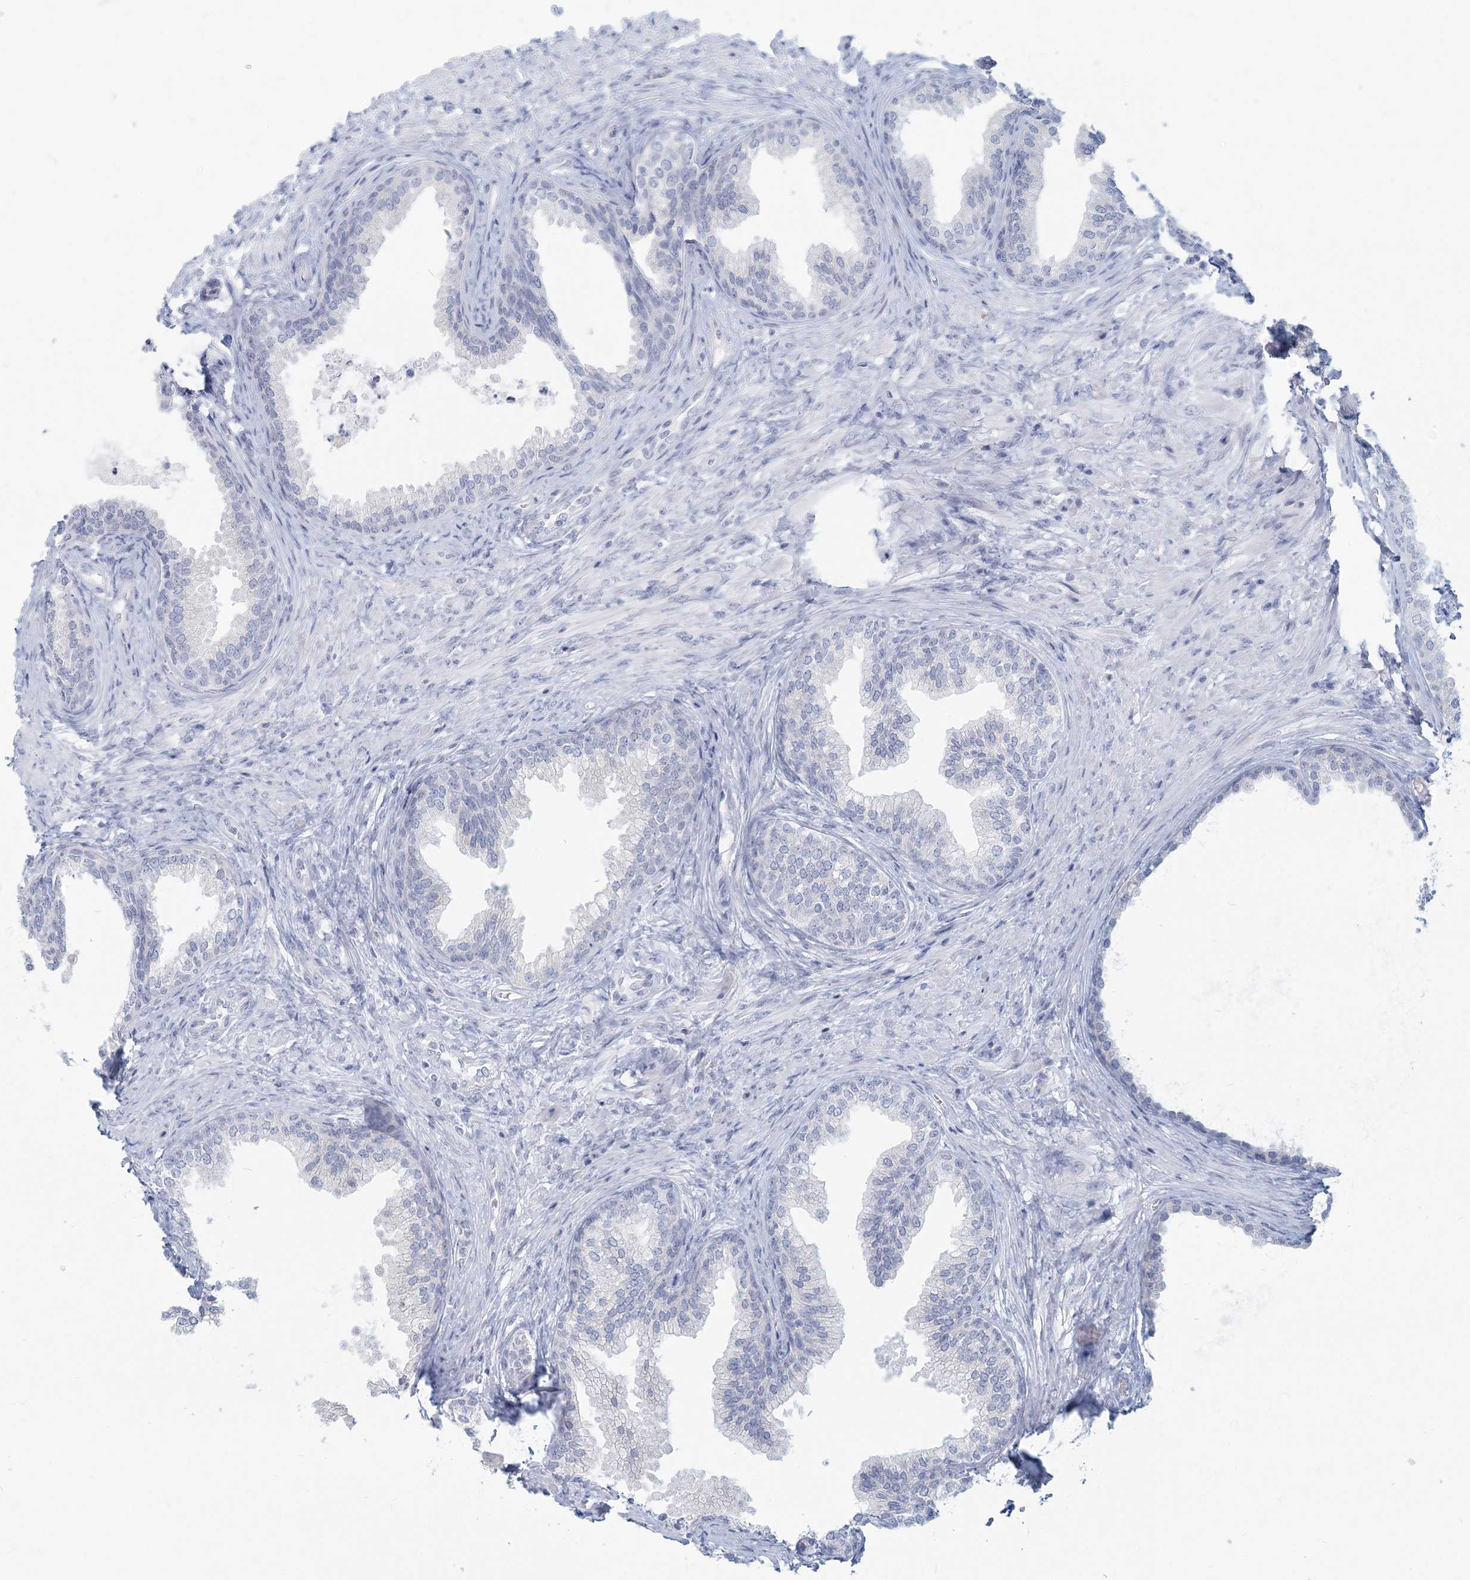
{"staining": {"intensity": "negative", "quantity": "none", "location": "none"}, "tissue": "prostate", "cell_type": "Glandular cells", "image_type": "normal", "snomed": [{"axis": "morphology", "description": "Normal tissue, NOS"}, {"axis": "topography", "description": "Prostate"}], "caption": "A high-resolution photomicrograph shows immunohistochemistry (IHC) staining of benign prostate, which demonstrates no significant expression in glandular cells. (Immunohistochemistry, brightfield microscopy, high magnification).", "gene": "CSN1S1", "patient": {"sex": "male", "age": 76}}